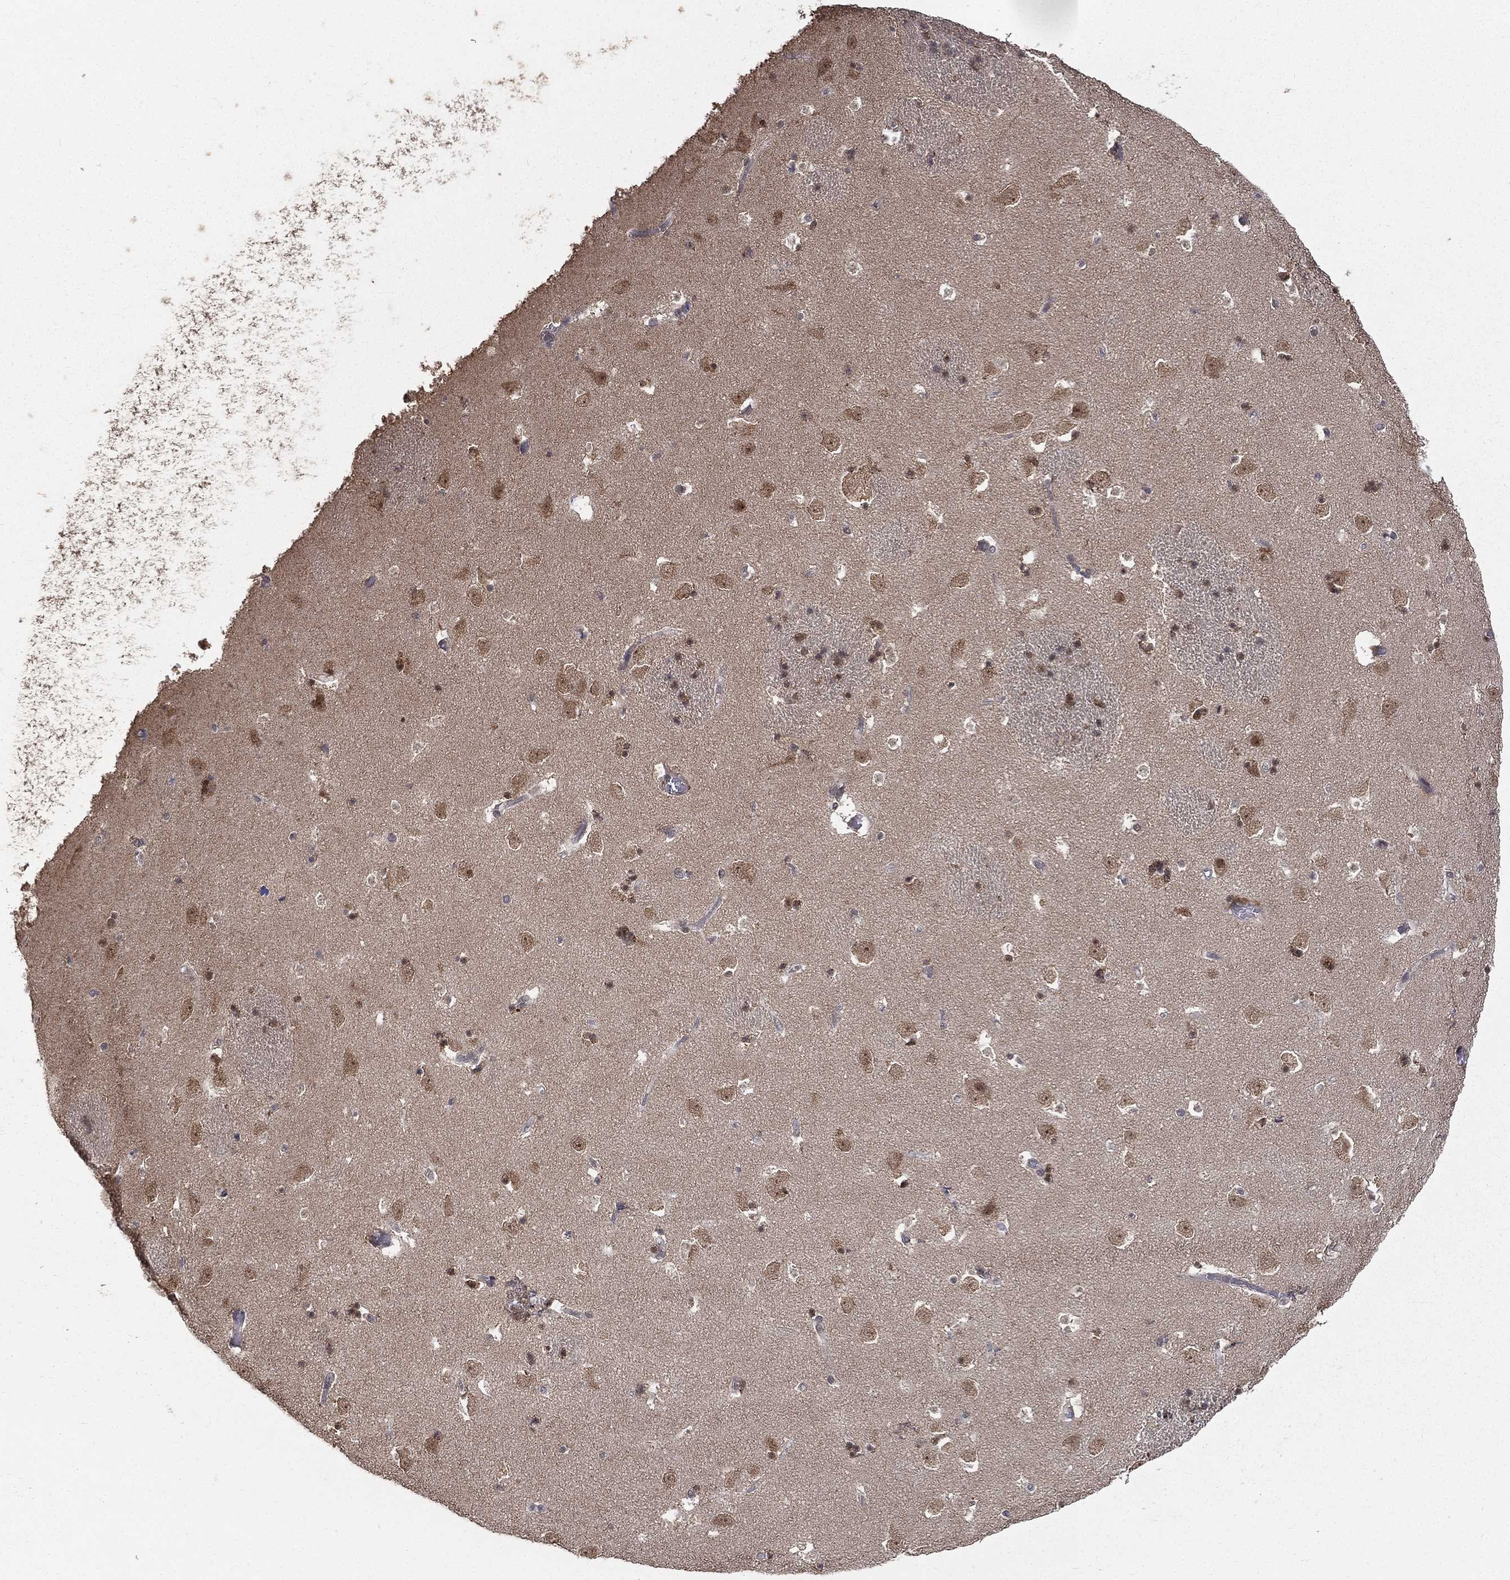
{"staining": {"intensity": "negative", "quantity": "none", "location": "none"}, "tissue": "caudate", "cell_type": "Glial cells", "image_type": "normal", "snomed": [{"axis": "morphology", "description": "Normal tissue, NOS"}, {"axis": "topography", "description": "Lateral ventricle wall"}], "caption": "Glial cells are negative for protein expression in normal human caudate. (Brightfield microscopy of DAB immunohistochemistry (IHC) at high magnification).", "gene": "JMJD6", "patient": {"sex": "female", "age": 42}}